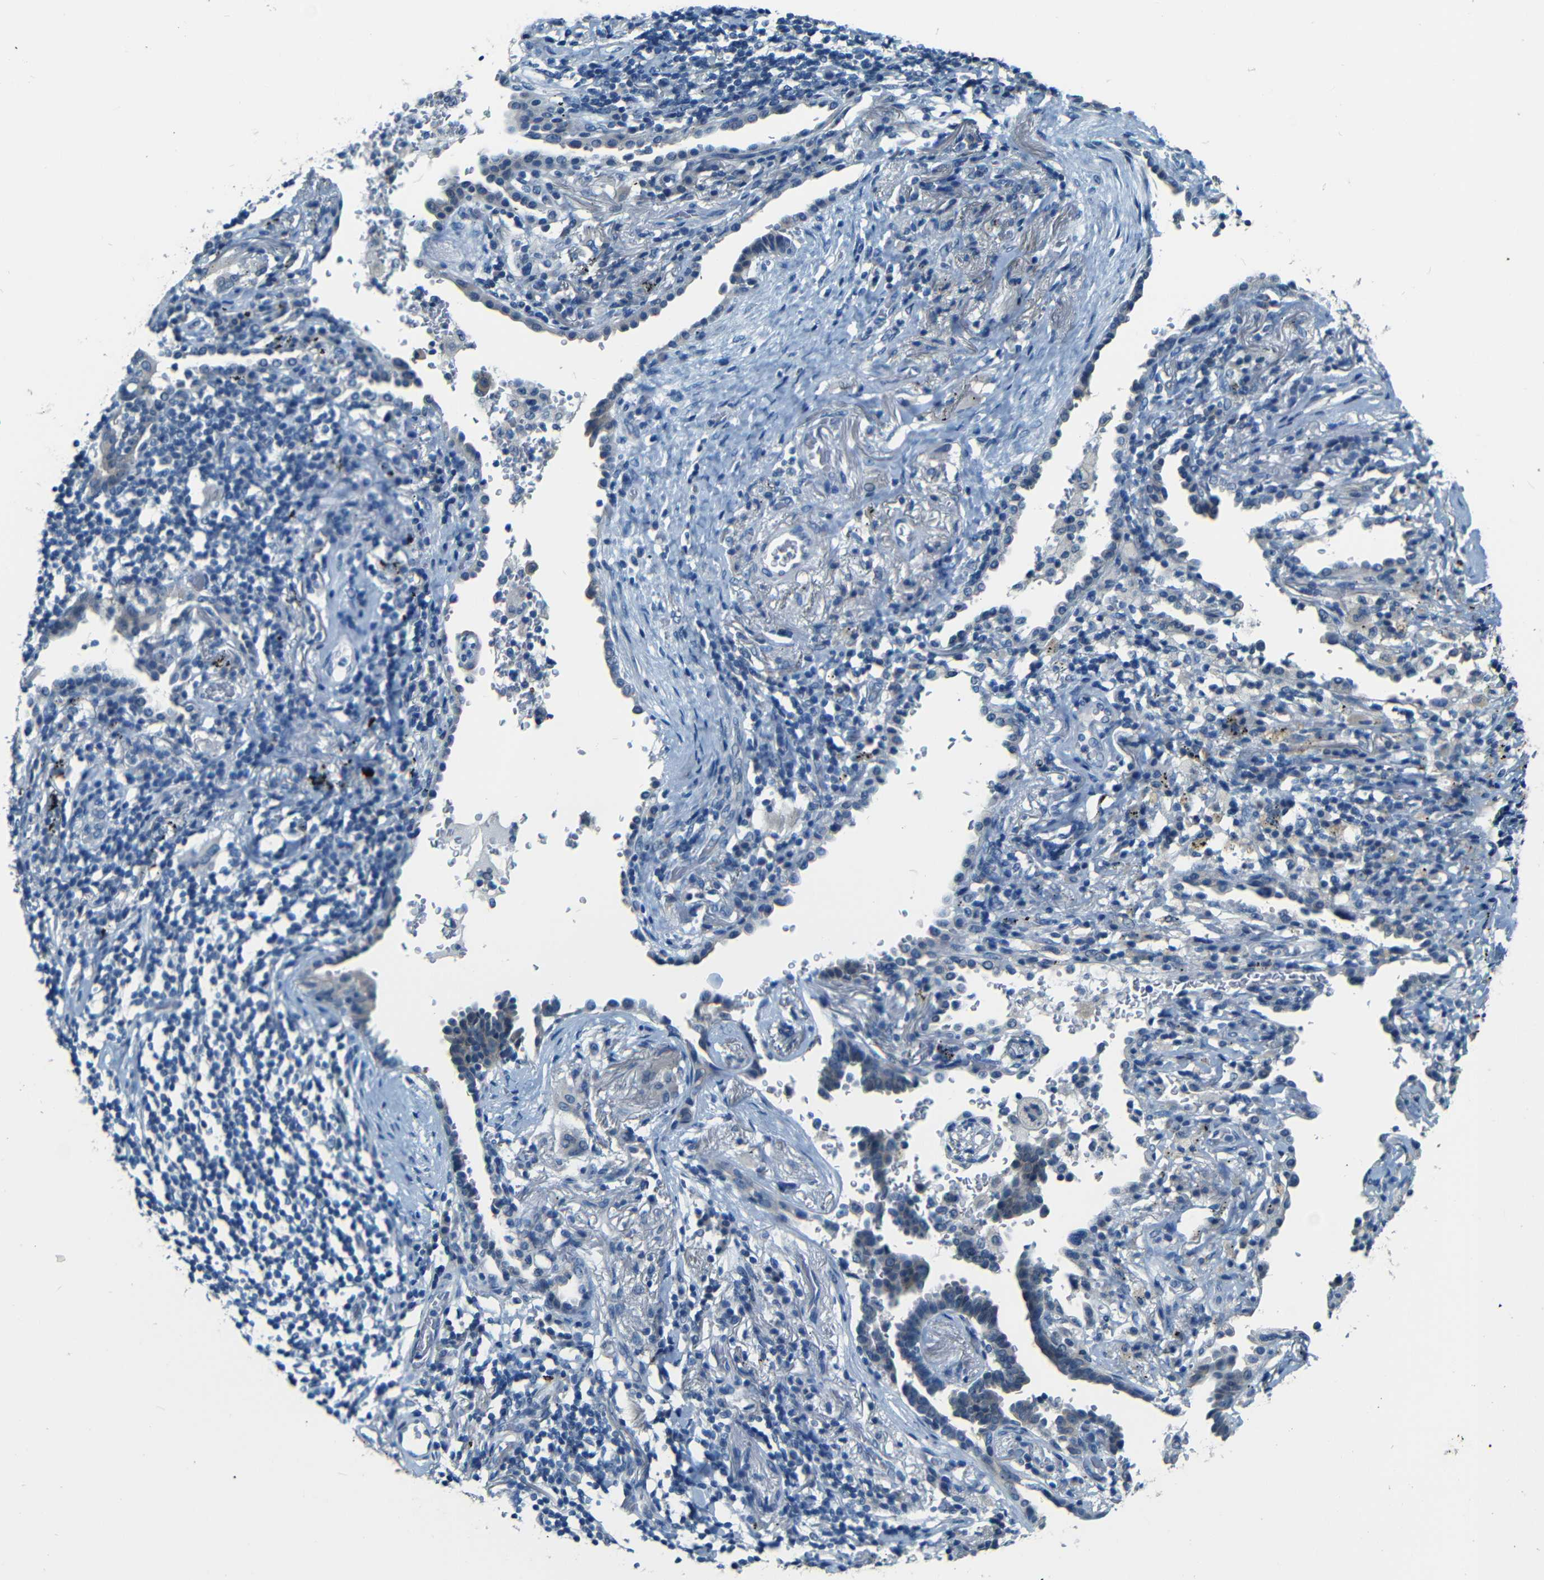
{"staining": {"intensity": "weak", "quantity": "25%-75%", "location": "cytoplasmic/membranous"}, "tissue": "lung cancer", "cell_type": "Tumor cells", "image_type": "cancer", "snomed": [{"axis": "morphology", "description": "Adenocarcinoma, NOS"}, {"axis": "topography", "description": "Lung"}], "caption": "DAB immunohistochemical staining of human adenocarcinoma (lung) demonstrates weak cytoplasmic/membranous protein staining in approximately 25%-75% of tumor cells.", "gene": "ZMAT1", "patient": {"sex": "female", "age": 64}}